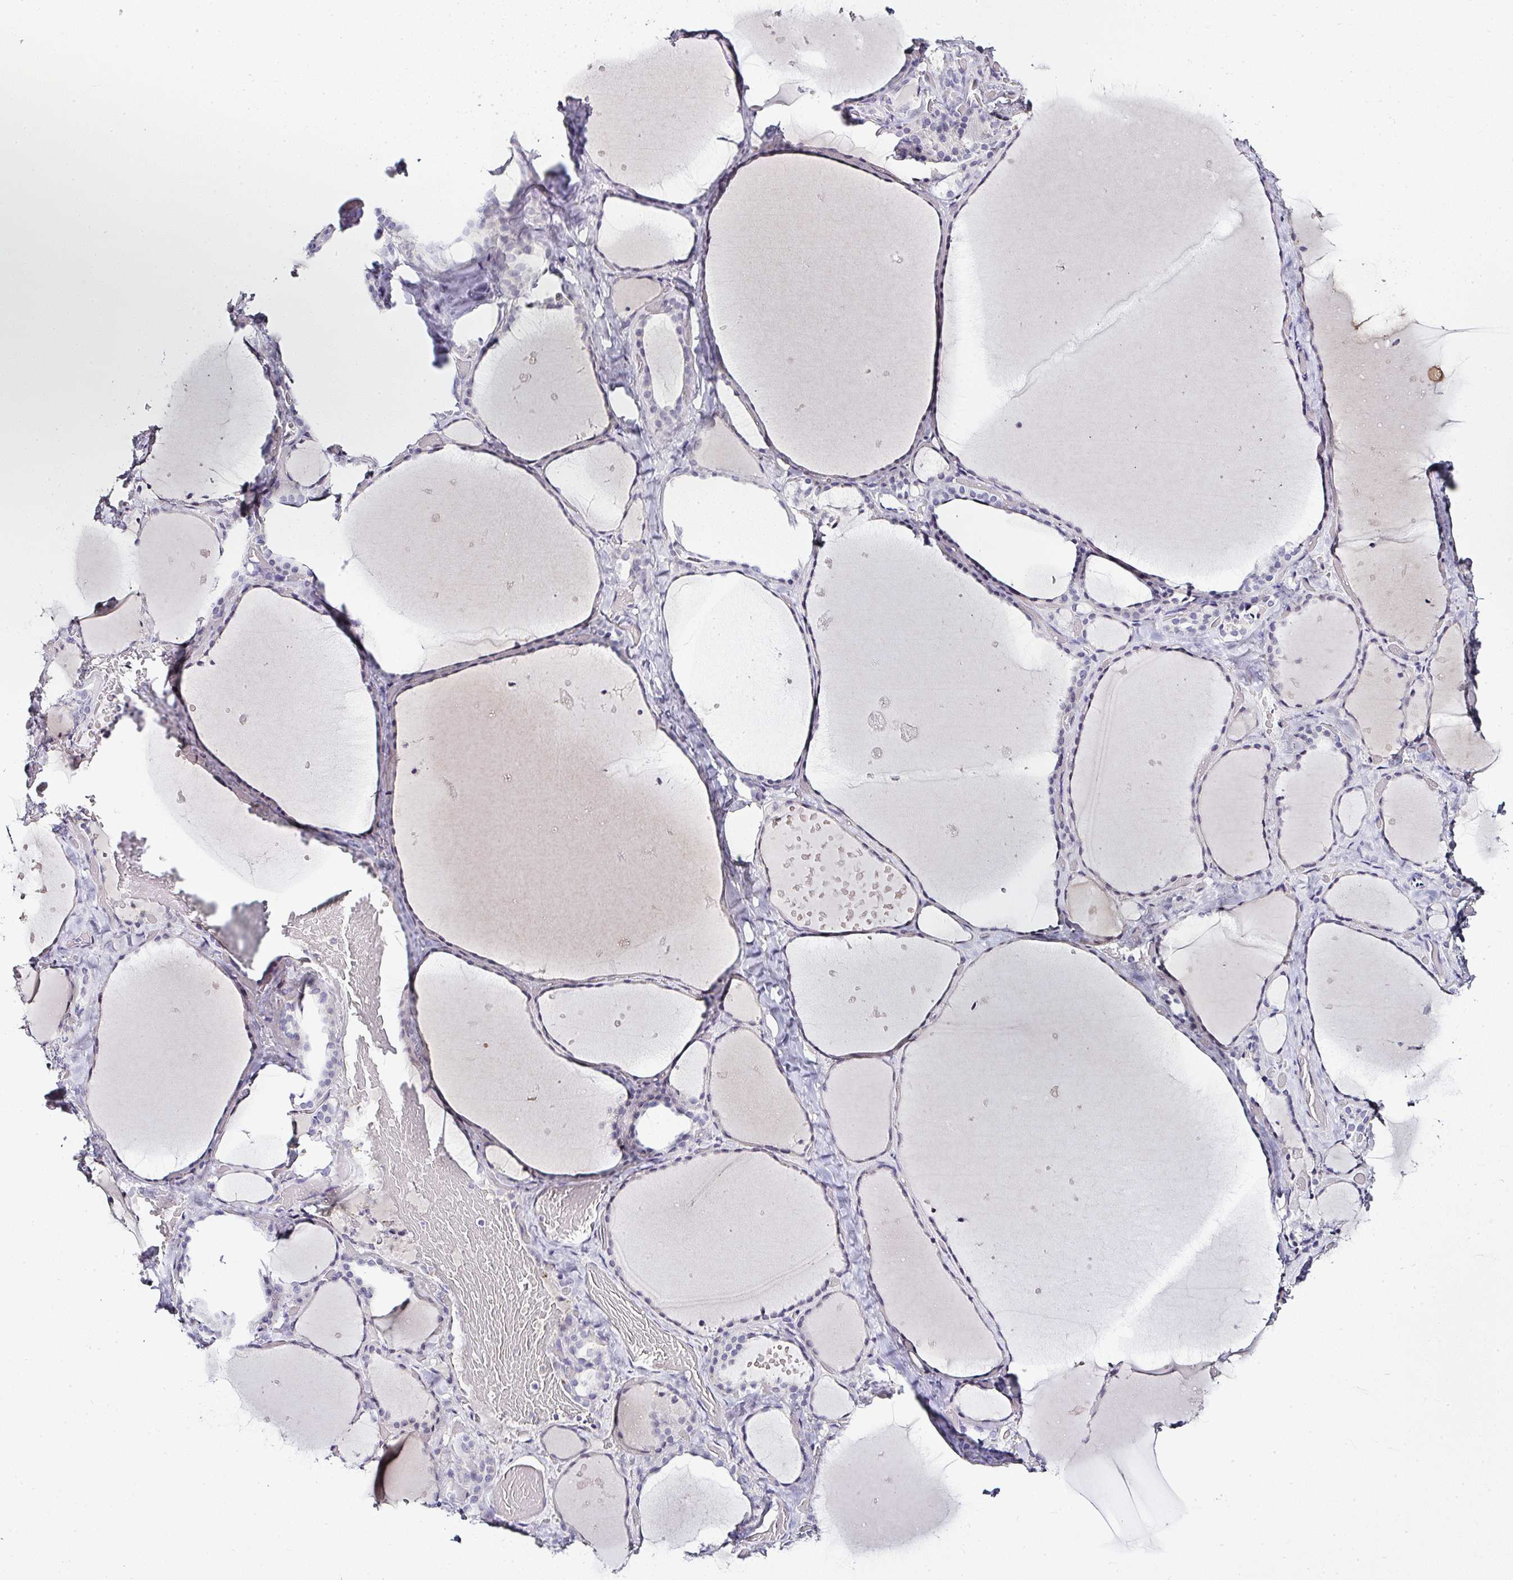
{"staining": {"intensity": "weak", "quantity": "<25%", "location": "cytoplasmic/membranous"}, "tissue": "thyroid gland", "cell_type": "Glandular cells", "image_type": "normal", "snomed": [{"axis": "morphology", "description": "Normal tissue, NOS"}, {"axis": "topography", "description": "Thyroid gland"}], "caption": "Normal thyroid gland was stained to show a protein in brown. There is no significant positivity in glandular cells.", "gene": "SERPINB3", "patient": {"sex": "female", "age": 36}}